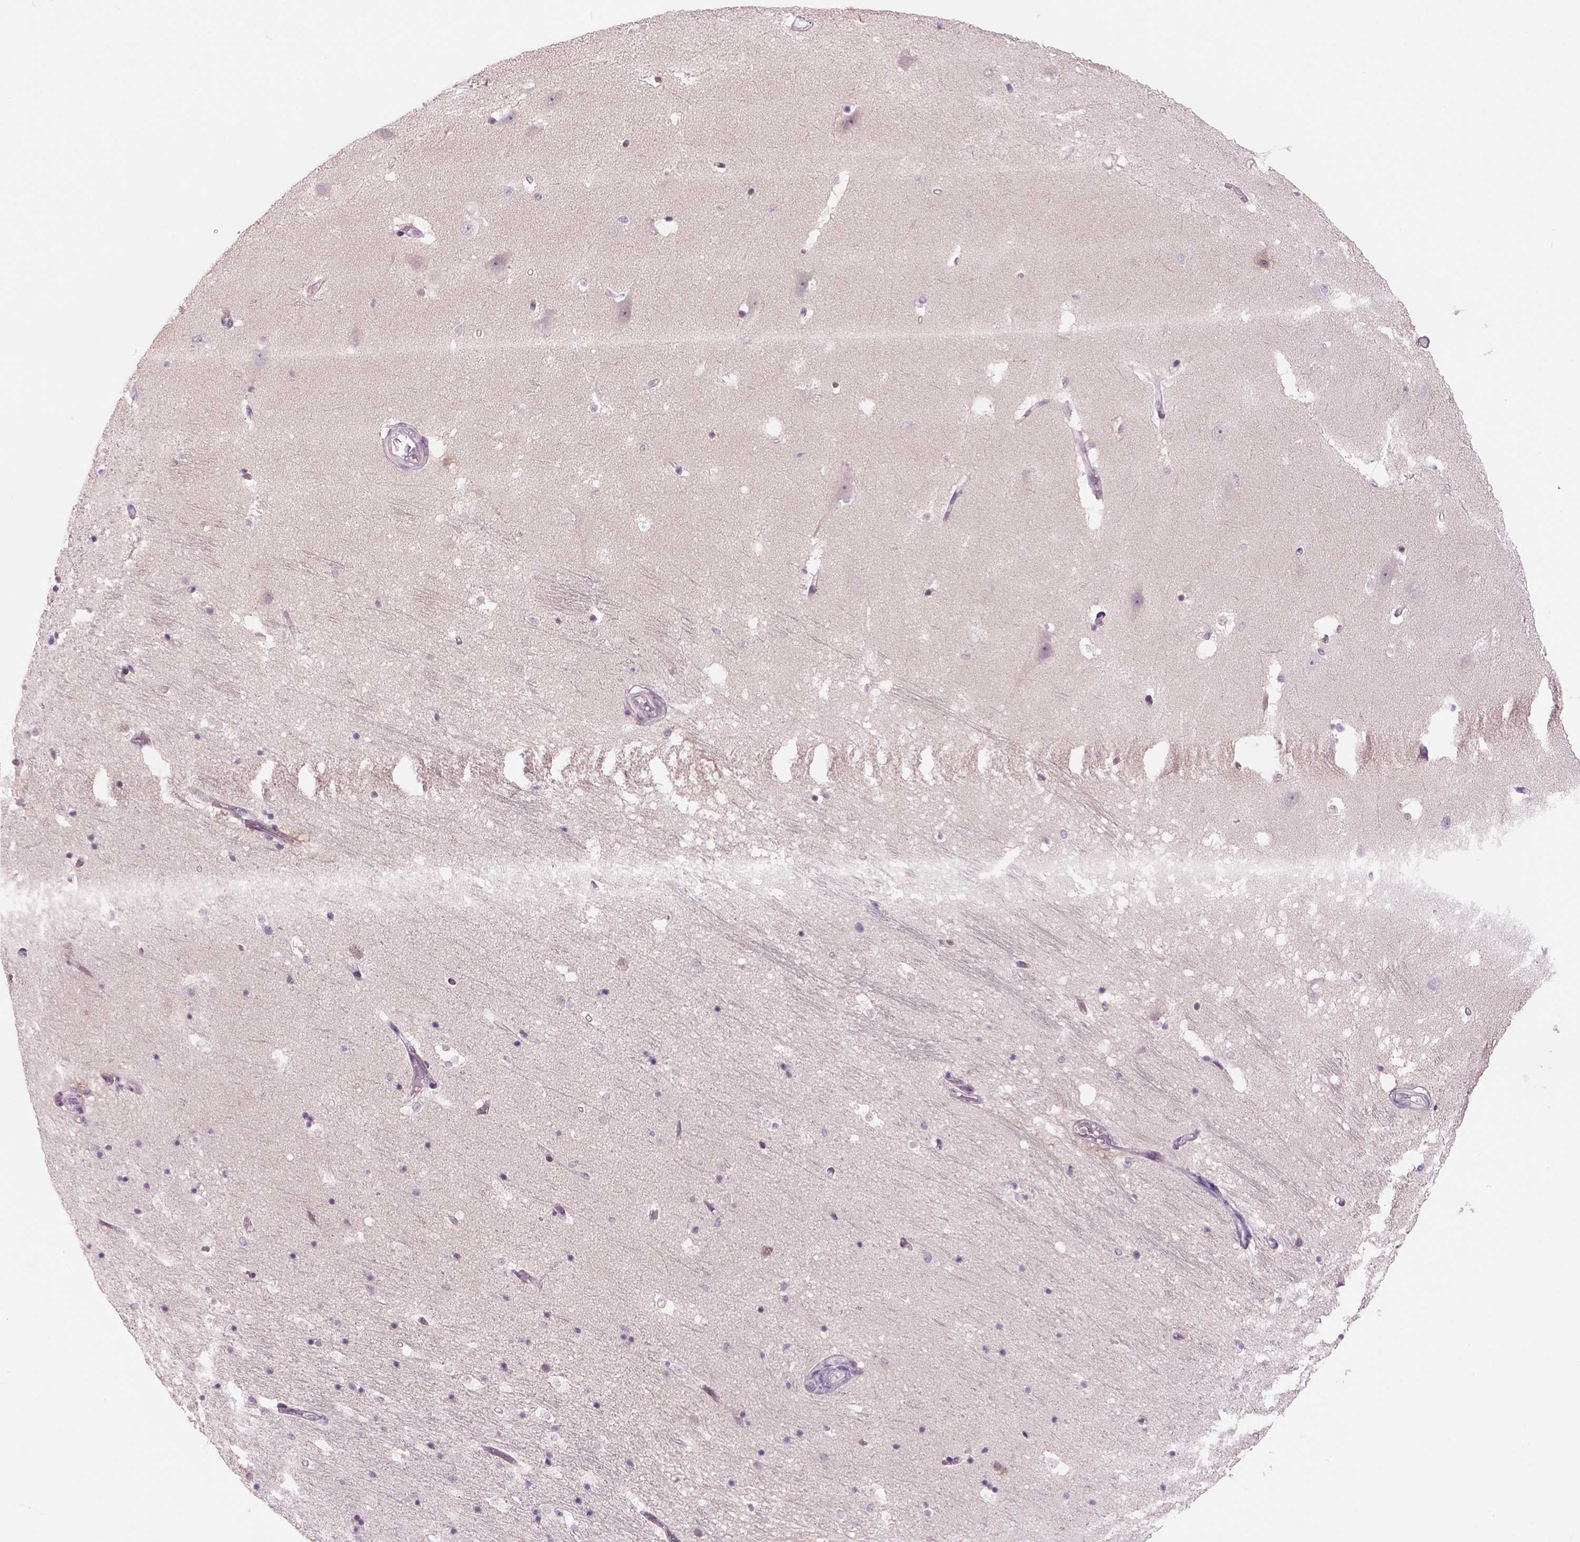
{"staining": {"intensity": "negative", "quantity": "none", "location": "none"}, "tissue": "hippocampus", "cell_type": "Glial cells", "image_type": "normal", "snomed": [{"axis": "morphology", "description": "Normal tissue, NOS"}, {"axis": "topography", "description": "Hippocampus"}], "caption": "Hippocampus stained for a protein using immunohistochemistry demonstrates no positivity glial cells.", "gene": "MDH1B", "patient": {"sex": "male", "age": 44}}